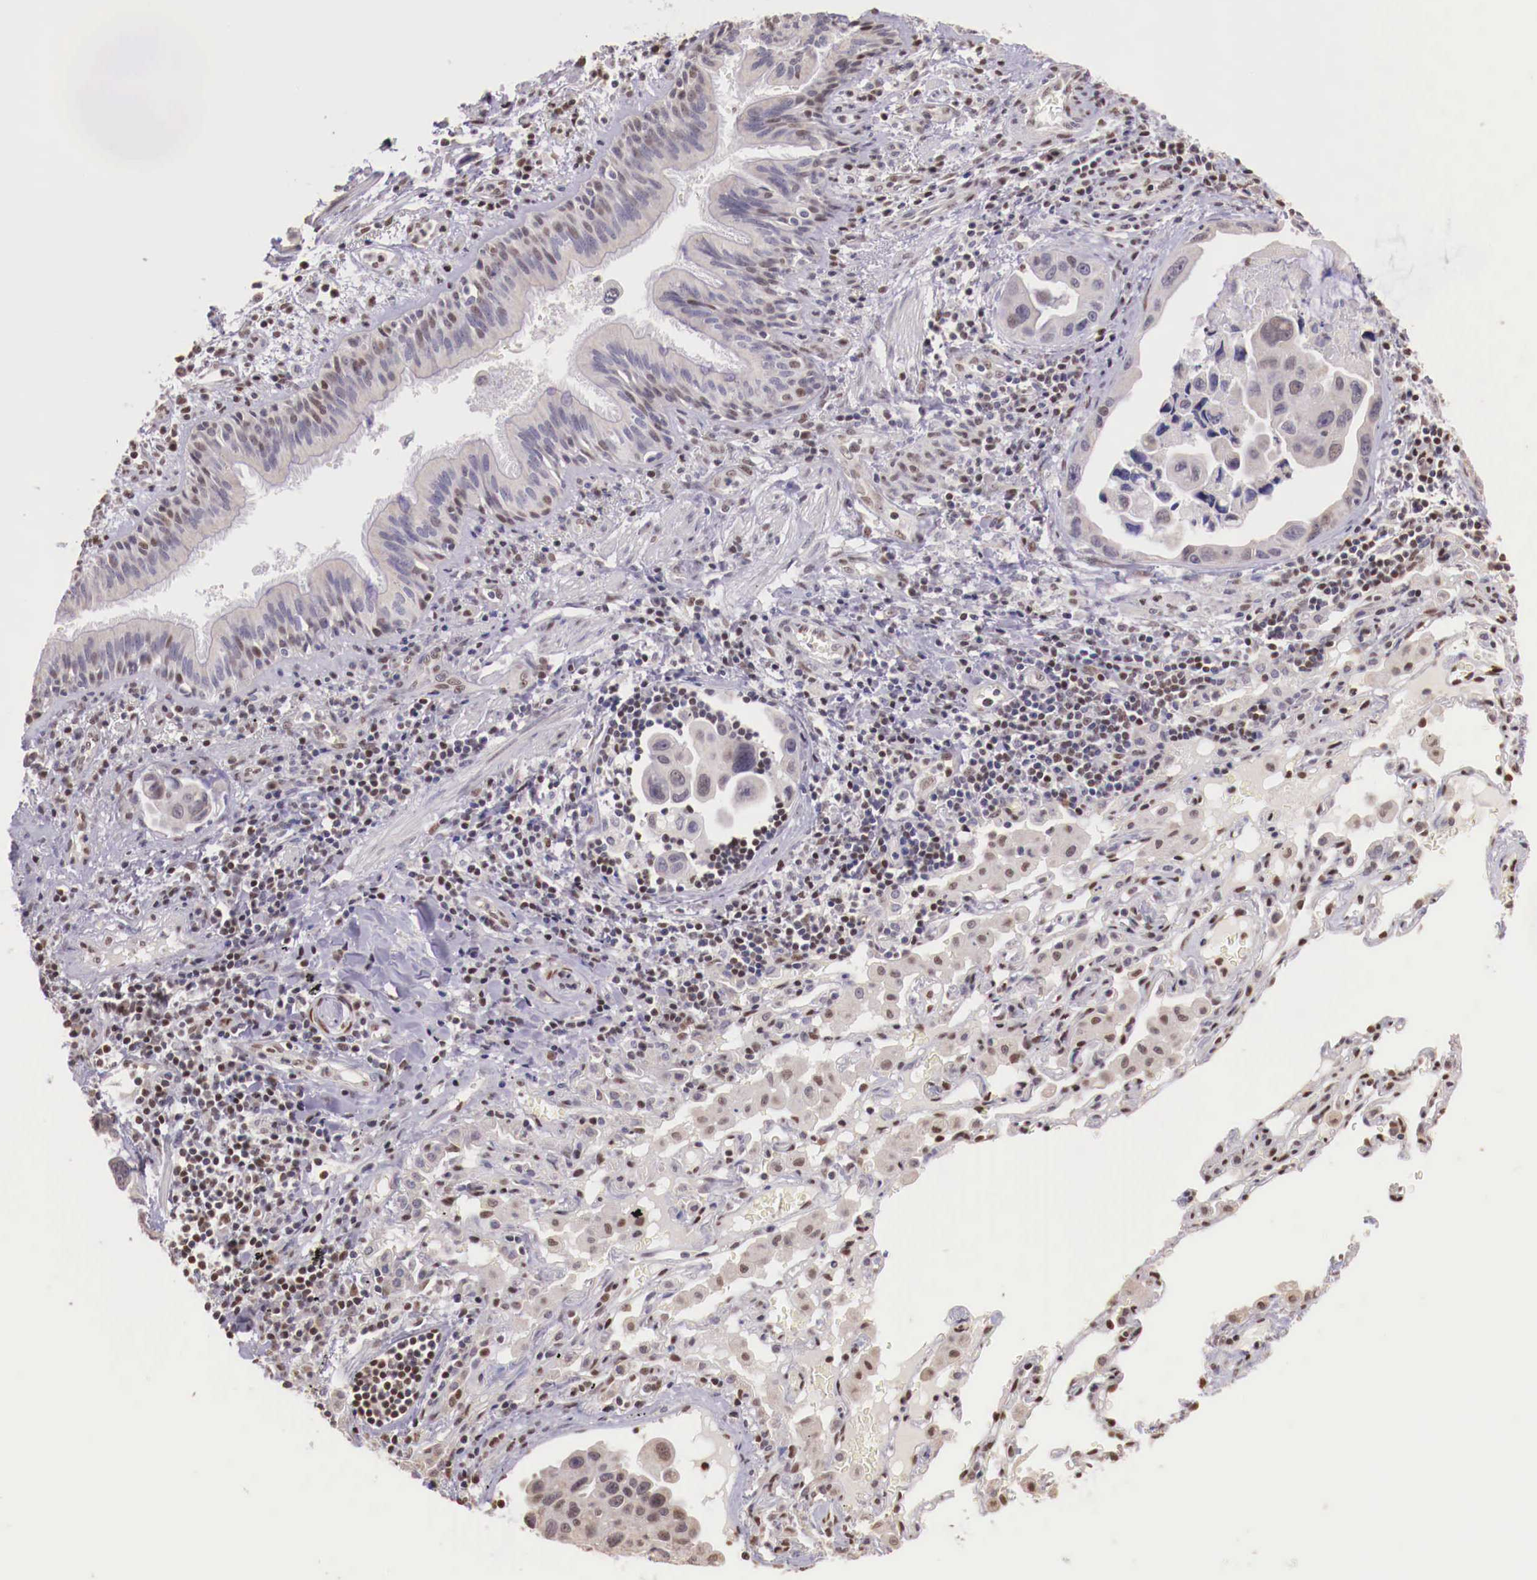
{"staining": {"intensity": "weak", "quantity": "<25%", "location": "nuclear"}, "tissue": "lung cancer", "cell_type": "Tumor cells", "image_type": "cancer", "snomed": [{"axis": "morphology", "description": "Adenocarcinoma, NOS"}, {"axis": "topography", "description": "Lung"}], "caption": "This micrograph is of lung cancer stained with IHC to label a protein in brown with the nuclei are counter-stained blue. There is no staining in tumor cells.", "gene": "SP1", "patient": {"sex": "male", "age": 64}}